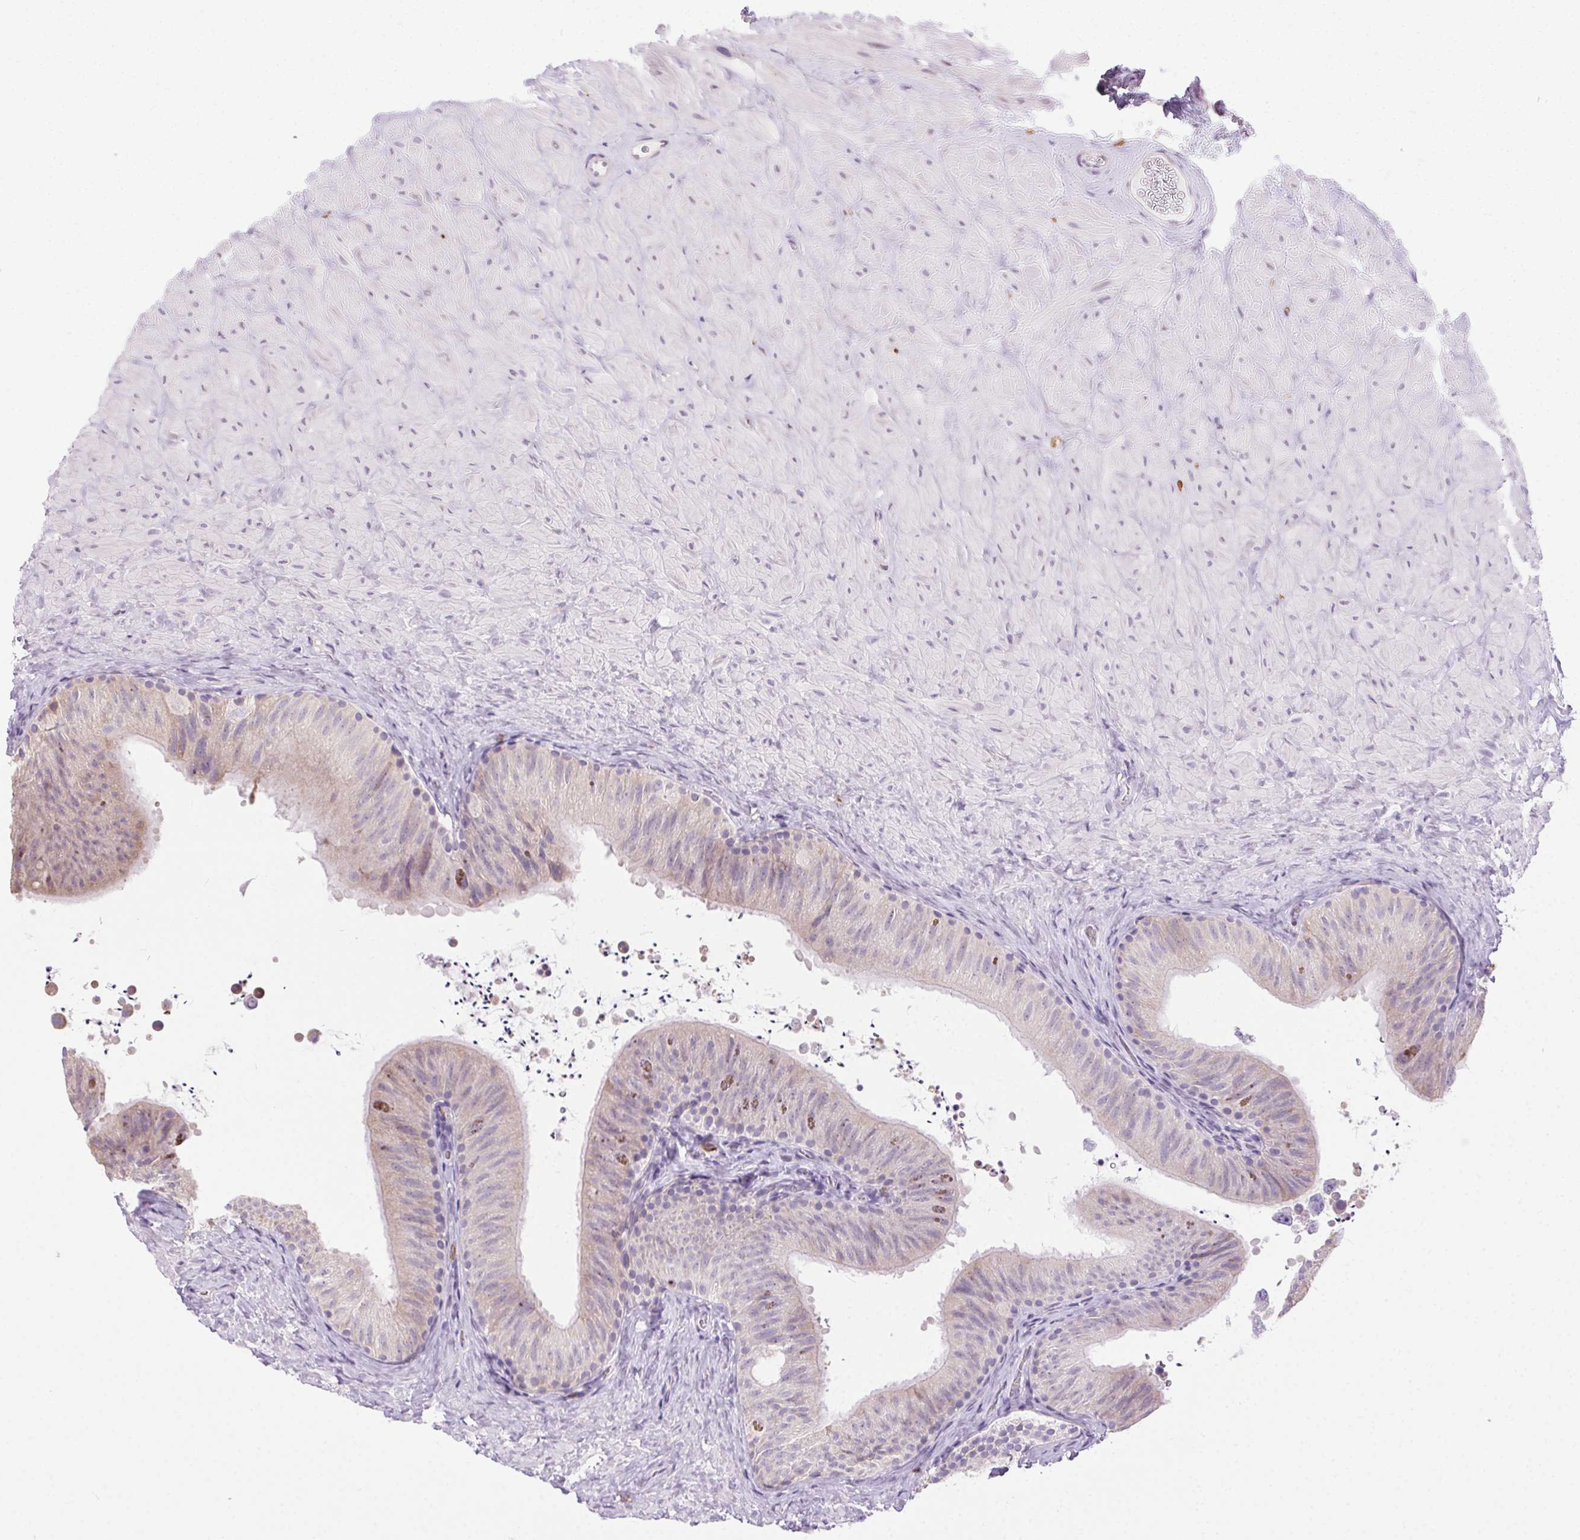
{"staining": {"intensity": "negative", "quantity": "none", "location": "none"}, "tissue": "epididymis", "cell_type": "Glandular cells", "image_type": "normal", "snomed": [{"axis": "morphology", "description": "Normal tissue, NOS"}, {"axis": "topography", "description": "Epididymis, spermatic cord, NOS"}, {"axis": "topography", "description": "Epididymis"}], "caption": "Immunohistochemistry of benign epididymis displays no positivity in glandular cells. (Immunohistochemistry, brightfield microscopy, high magnification).", "gene": "SNX31", "patient": {"sex": "male", "age": 31}}